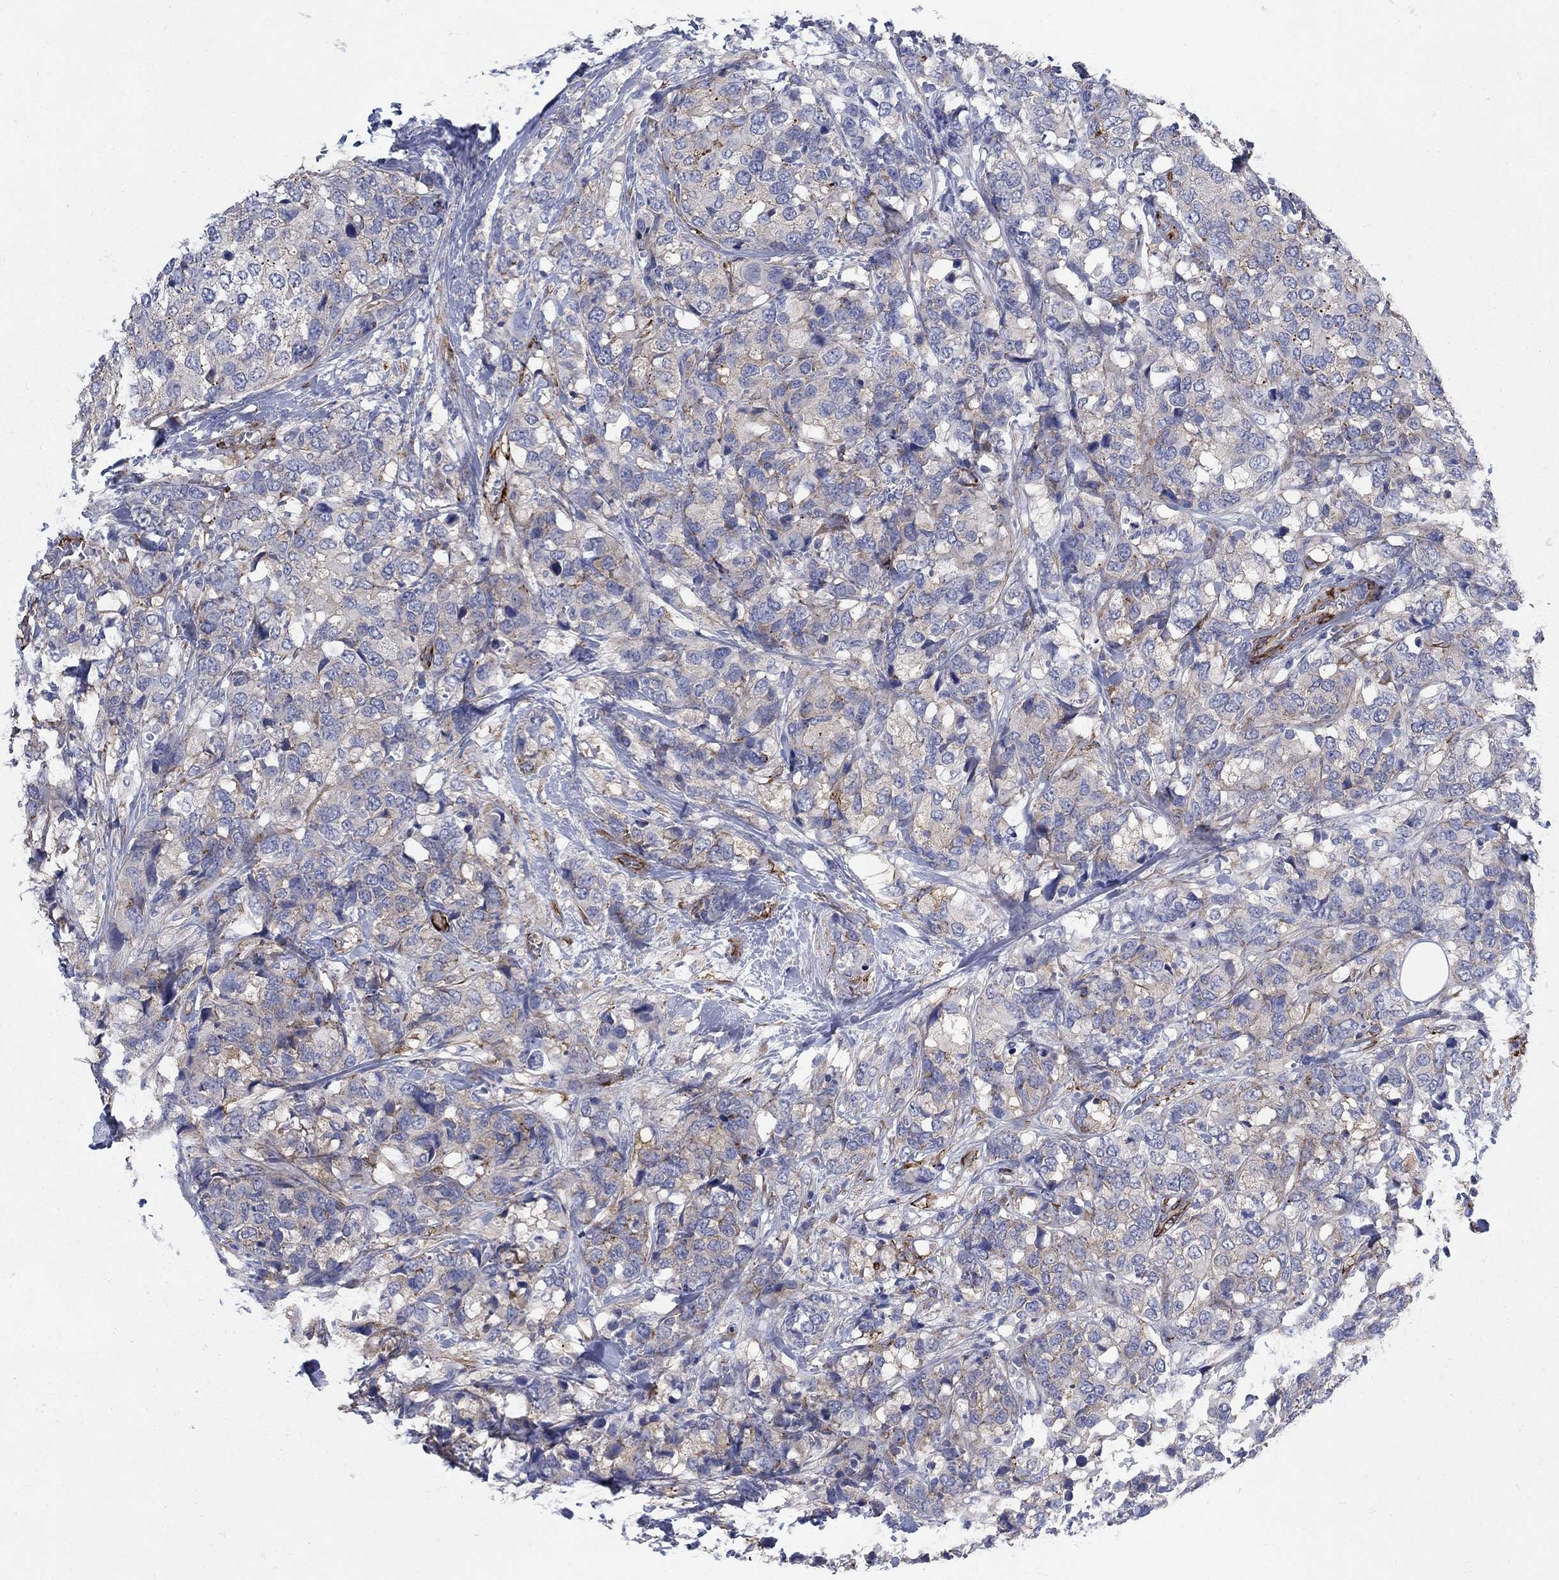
{"staining": {"intensity": "moderate", "quantity": "<25%", "location": "cytoplasmic/membranous"}, "tissue": "breast cancer", "cell_type": "Tumor cells", "image_type": "cancer", "snomed": [{"axis": "morphology", "description": "Lobular carcinoma"}, {"axis": "topography", "description": "Breast"}], "caption": "Immunohistochemical staining of lobular carcinoma (breast) reveals low levels of moderate cytoplasmic/membranous staining in approximately <25% of tumor cells.", "gene": "SEPTIN8", "patient": {"sex": "female", "age": 59}}